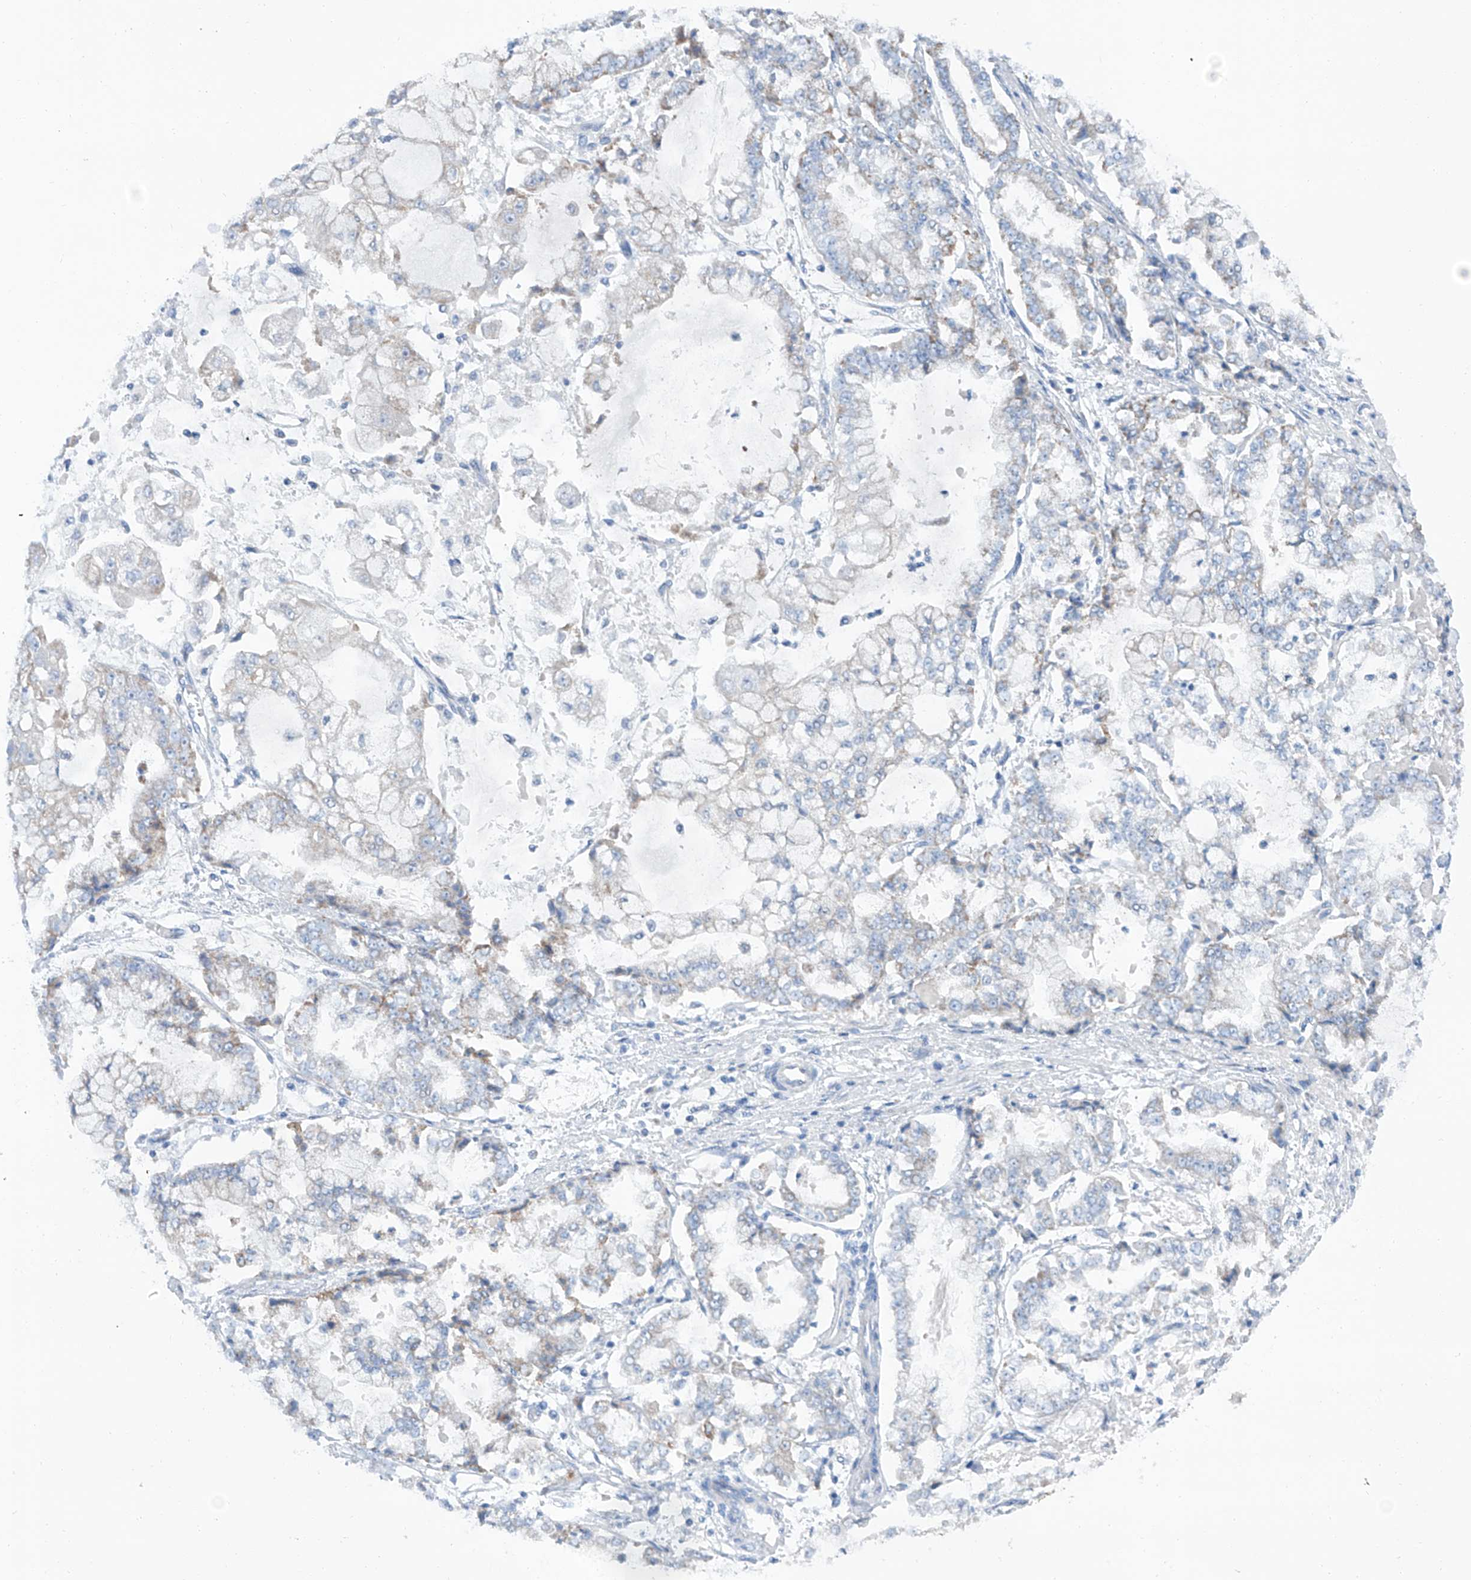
{"staining": {"intensity": "weak", "quantity": "<25%", "location": "cytoplasmic/membranous"}, "tissue": "stomach cancer", "cell_type": "Tumor cells", "image_type": "cancer", "snomed": [{"axis": "morphology", "description": "Adenocarcinoma, NOS"}, {"axis": "topography", "description": "Stomach"}], "caption": "This photomicrograph is of stomach adenocarcinoma stained with IHC to label a protein in brown with the nuclei are counter-stained blue. There is no expression in tumor cells. (DAB immunohistochemistry (IHC) visualized using brightfield microscopy, high magnification).", "gene": "SIX4", "patient": {"sex": "male", "age": 76}}